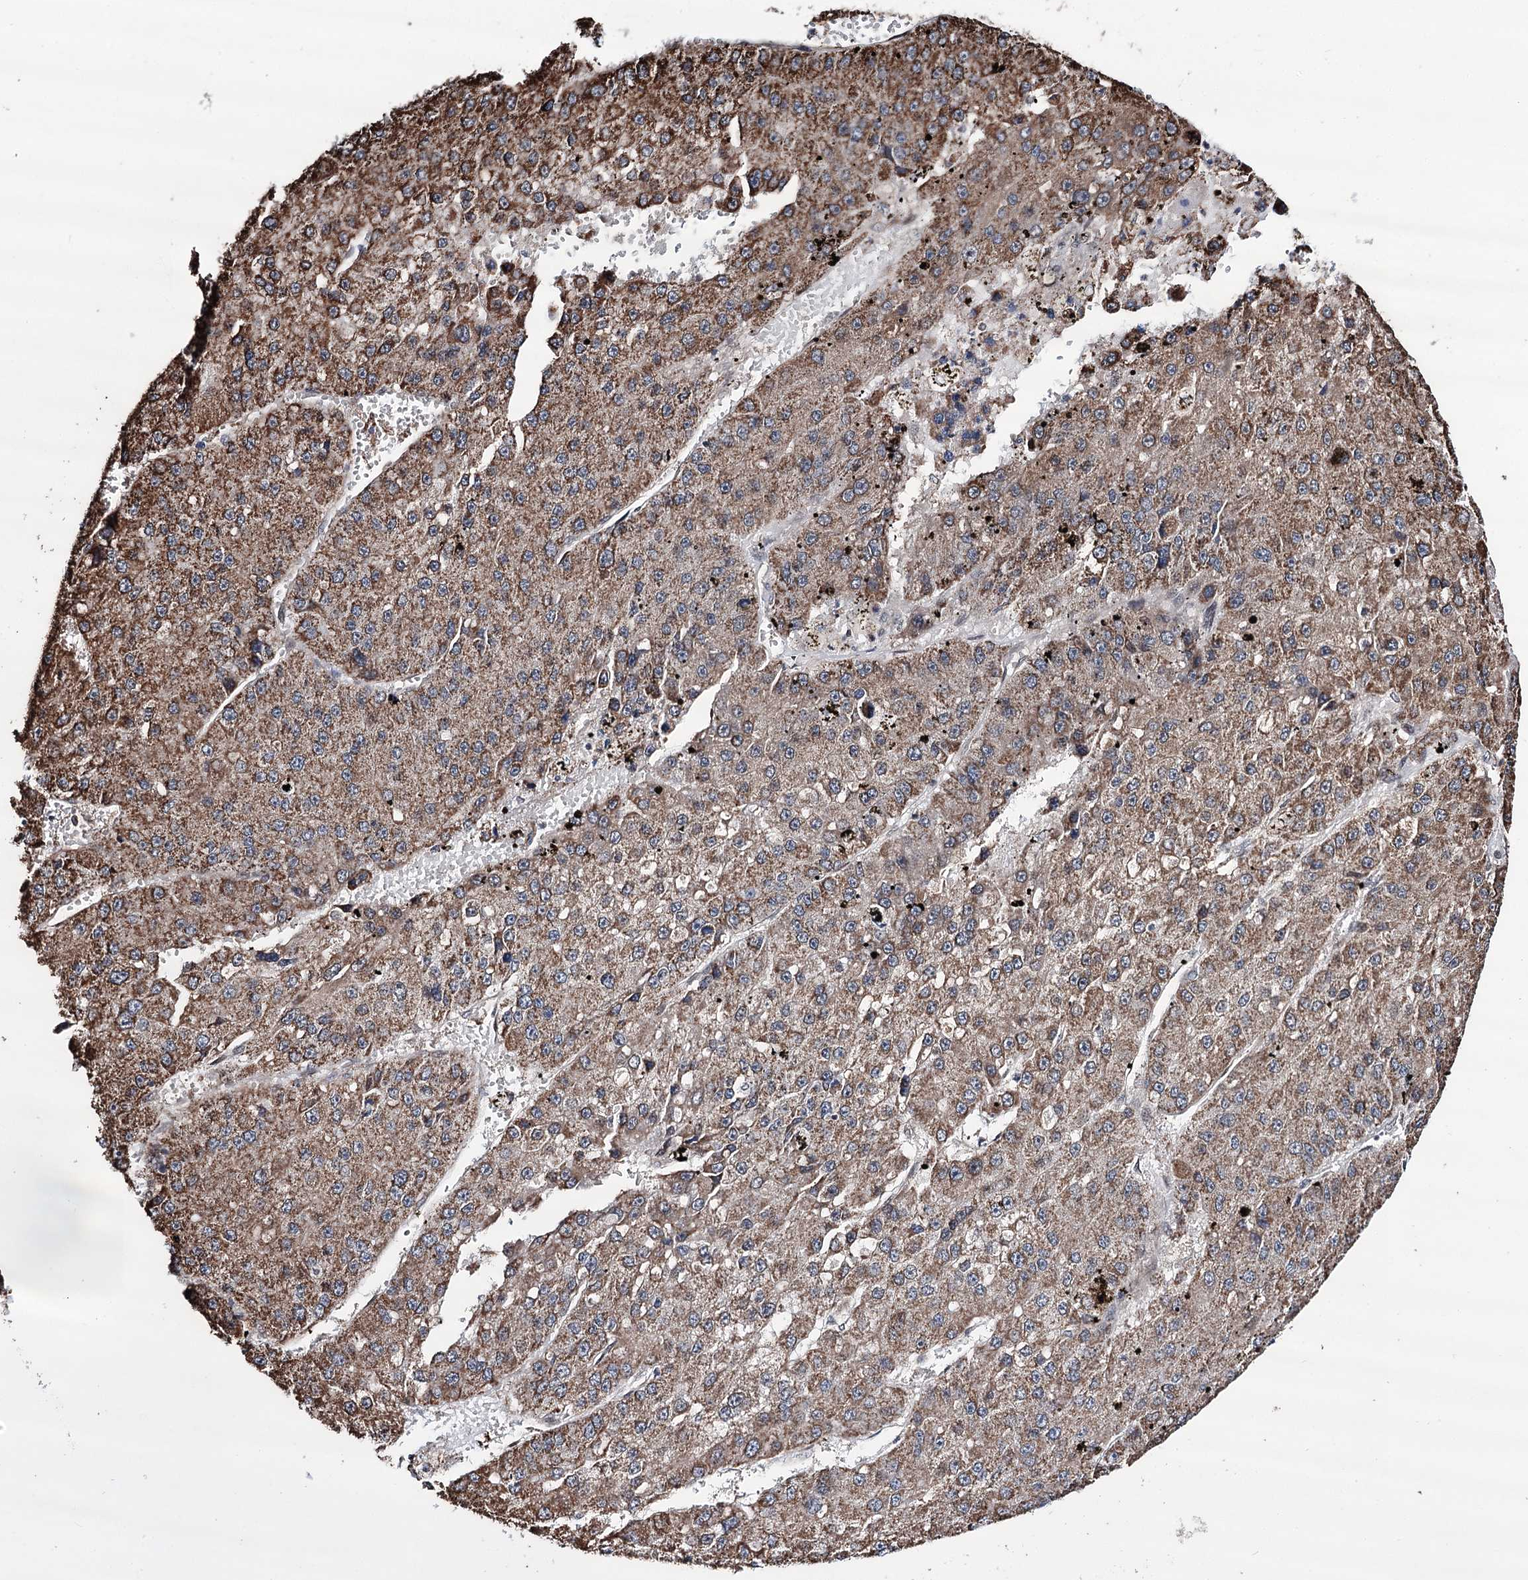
{"staining": {"intensity": "moderate", "quantity": ">75%", "location": "cytoplasmic/membranous"}, "tissue": "liver cancer", "cell_type": "Tumor cells", "image_type": "cancer", "snomed": [{"axis": "morphology", "description": "Carcinoma, Hepatocellular, NOS"}, {"axis": "topography", "description": "Liver"}], "caption": "Liver hepatocellular carcinoma stained with DAB immunohistochemistry (IHC) exhibits medium levels of moderate cytoplasmic/membranous positivity in approximately >75% of tumor cells.", "gene": "CREB3L4", "patient": {"sex": "female", "age": 73}}